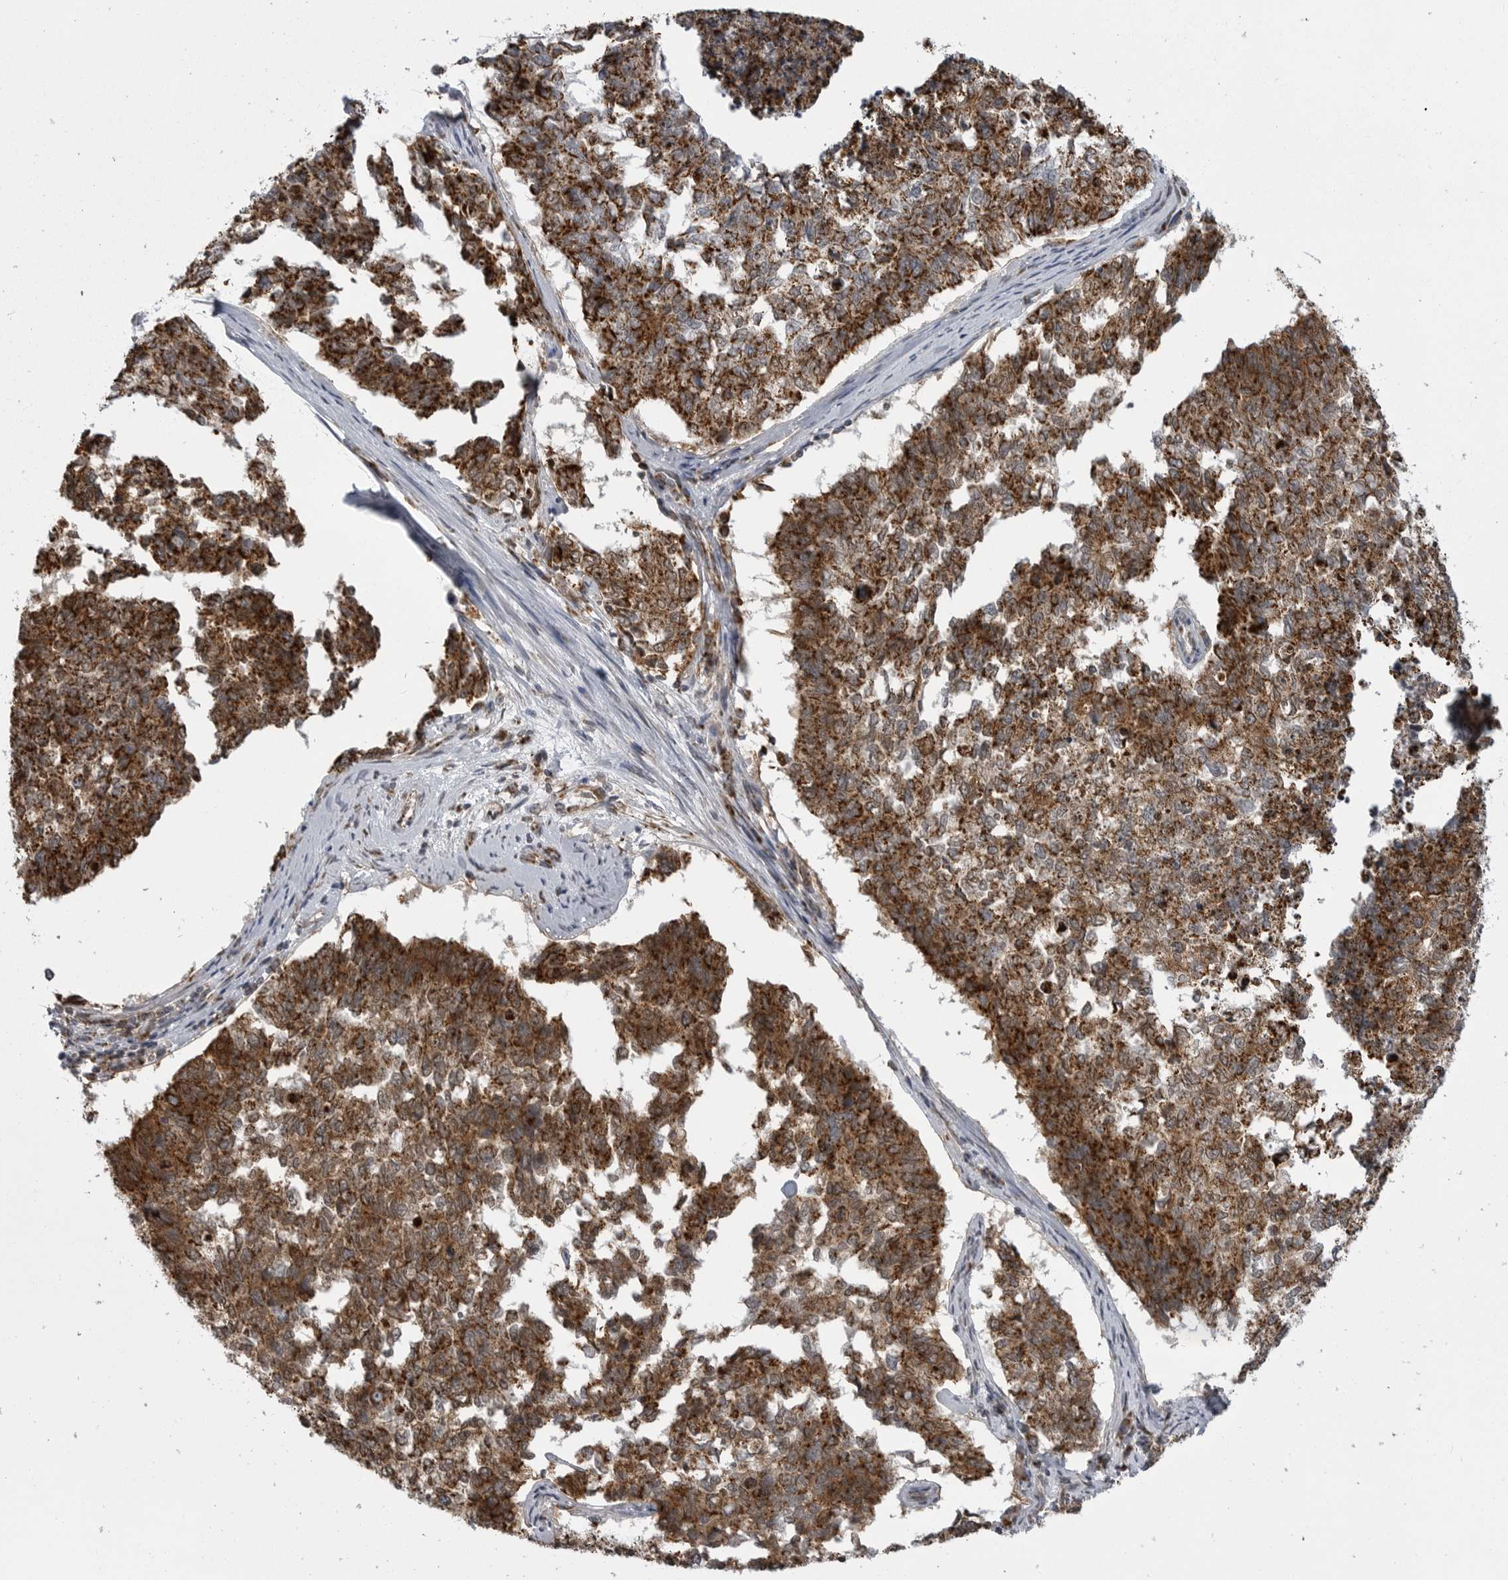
{"staining": {"intensity": "strong", "quantity": ">75%", "location": "cytoplasmic/membranous"}, "tissue": "cervical cancer", "cell_type": "Tumor cells", "image_type": "cancer", "snomed": [{"axis": "morphology", "description": "Squamous cell carcinoma, NOS"}, {"axis": "topography", "description": "Cervix"}], "caption": "DAB (3,3'-diaminobenzidine) immunohistochemical staining of cervical cancer exhibits strong cytoplasmic/membranous protein positivity in about >75% of tumor cells.", "gene": "FH", "patient": {"sex": "female", "age": 63}}